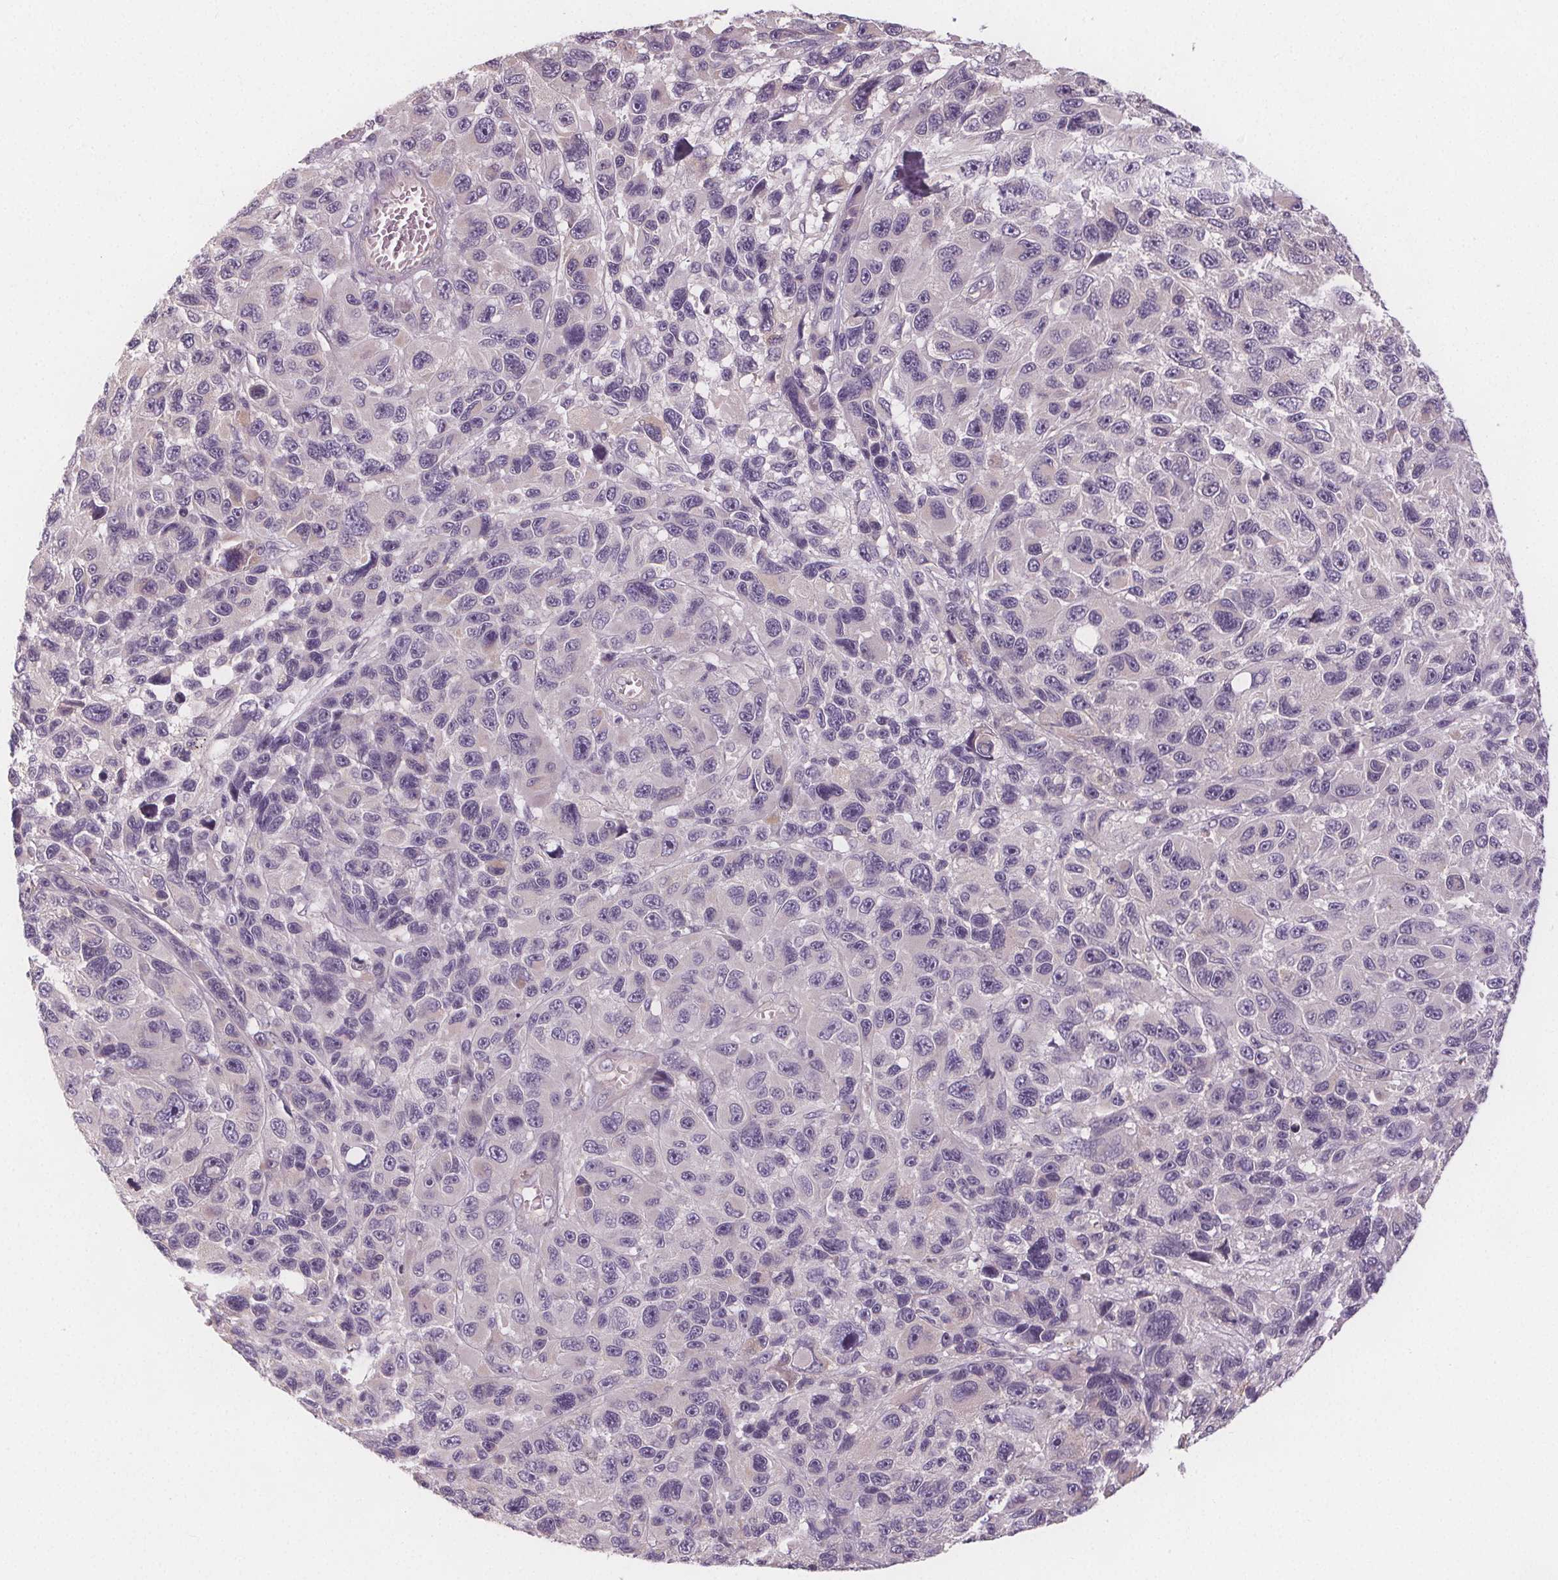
{"staining": {"intensity": "negative", "quantity": "none", "location": "none"}, "tissue": "melanoma", "cell_type": "Tumor cells", "image_type": "cancer", "snomed": [{"axis": "morphology", "description": "Malignant melanoma, NOS"}, {"axis": "topography", "description": "Skin"}], "caption": "DAB immunohistochemical staining of human malignant melanoma reveals no significant positivity in tumor cells.", "gene": "VNN1", "patient": {"sex": "male", "age": 53}}